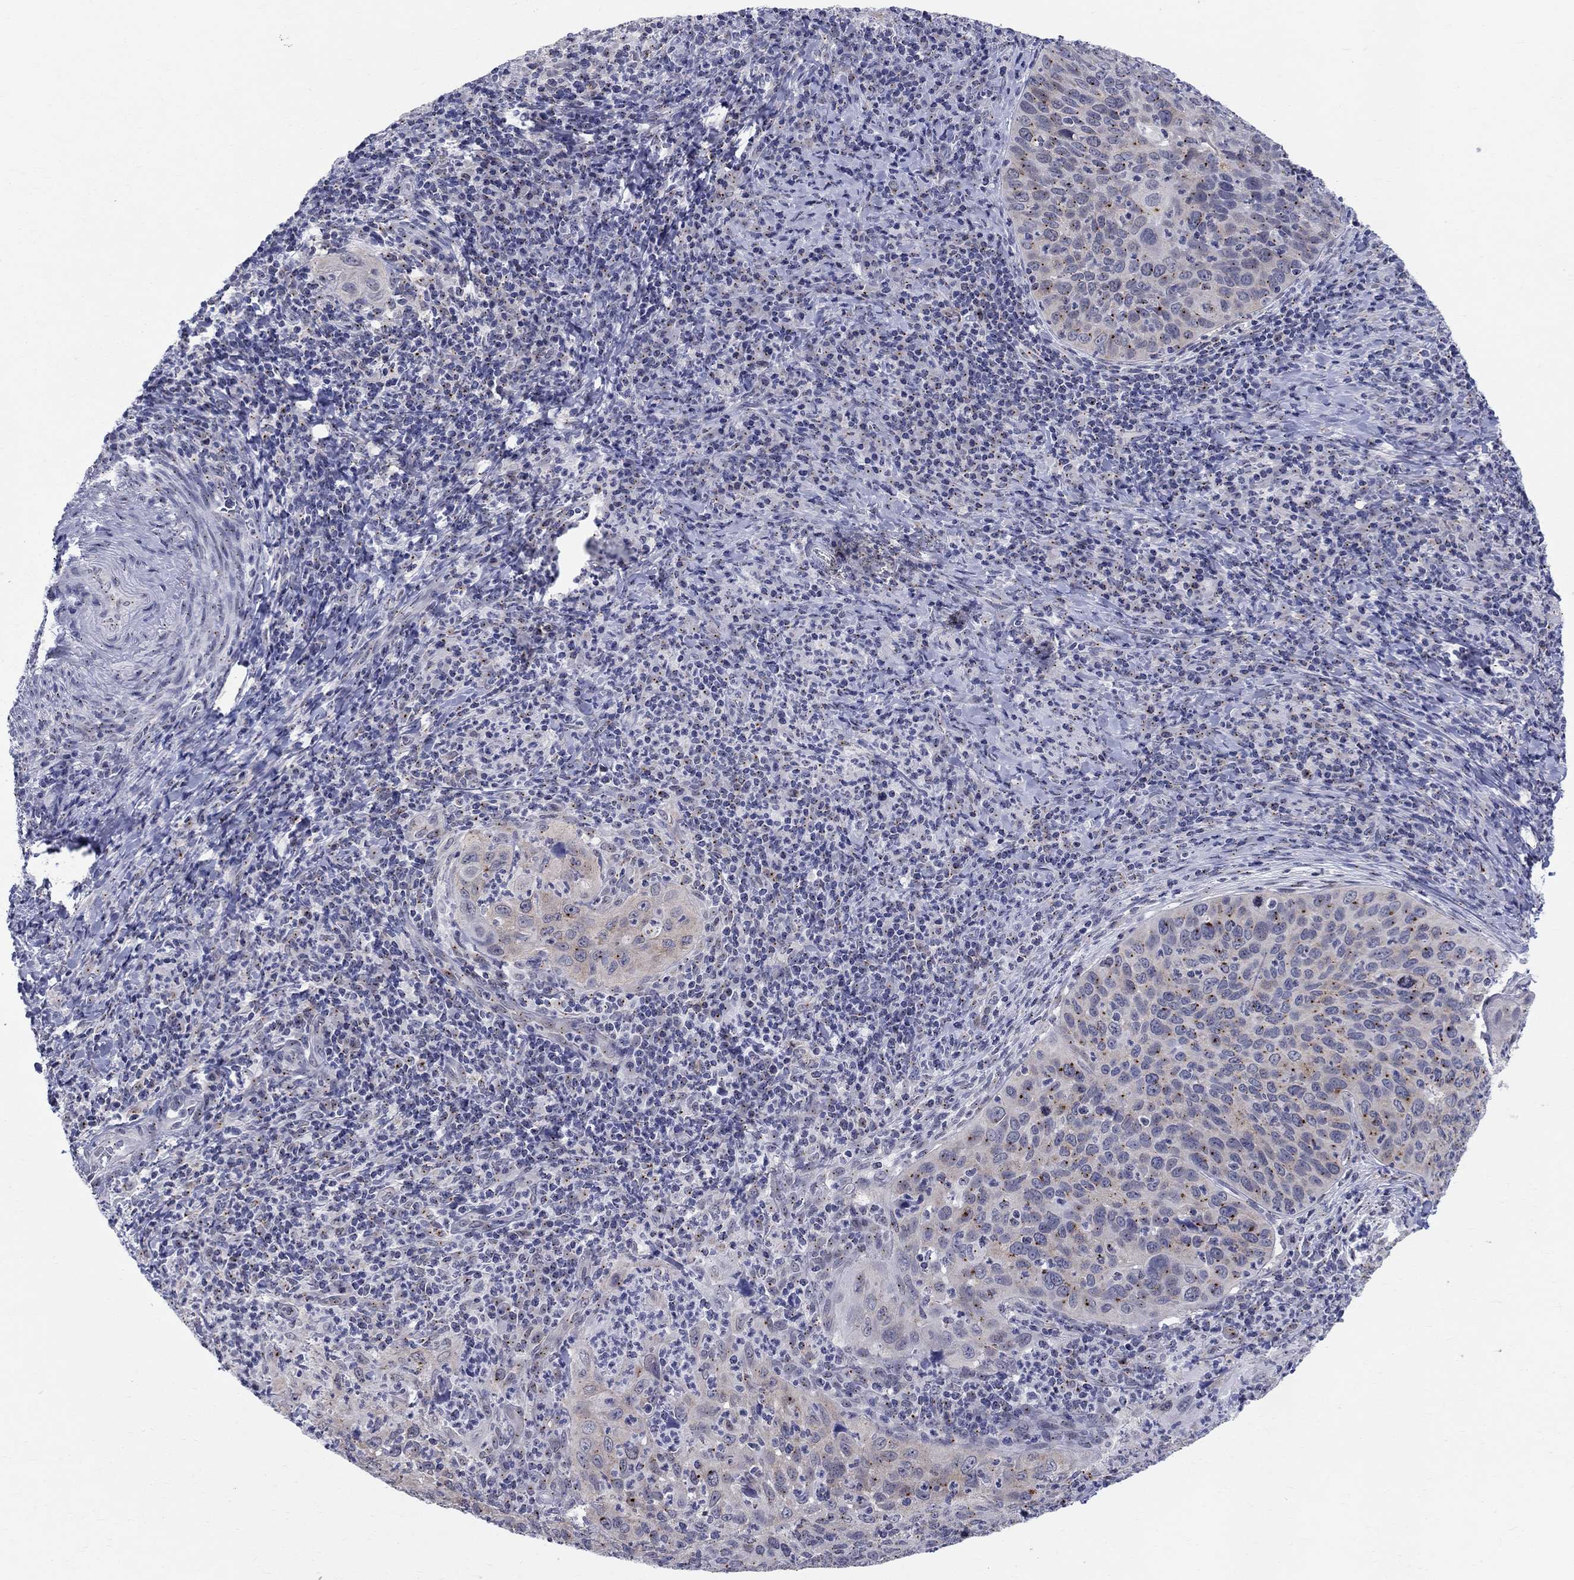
{"staining": {"intensity": "negative", "quantity": "none", "location": "none"}, "tissue": "cervical cancer", "cell_type": "Tumor cells", "image_type": "cancer", "snomed": [{"axis": "morphology", "description": "Squamous cell carcinoma, NOS"}, {"axis": "topography", "description": "Cervix"}], "caption": "Human cervical squamous cell carcinoma stained for a protein using immunohistochemistry displays no positivity in tumor cells.", "gene": "CEP43", "patient": {"sex": "female", "age": 26}}